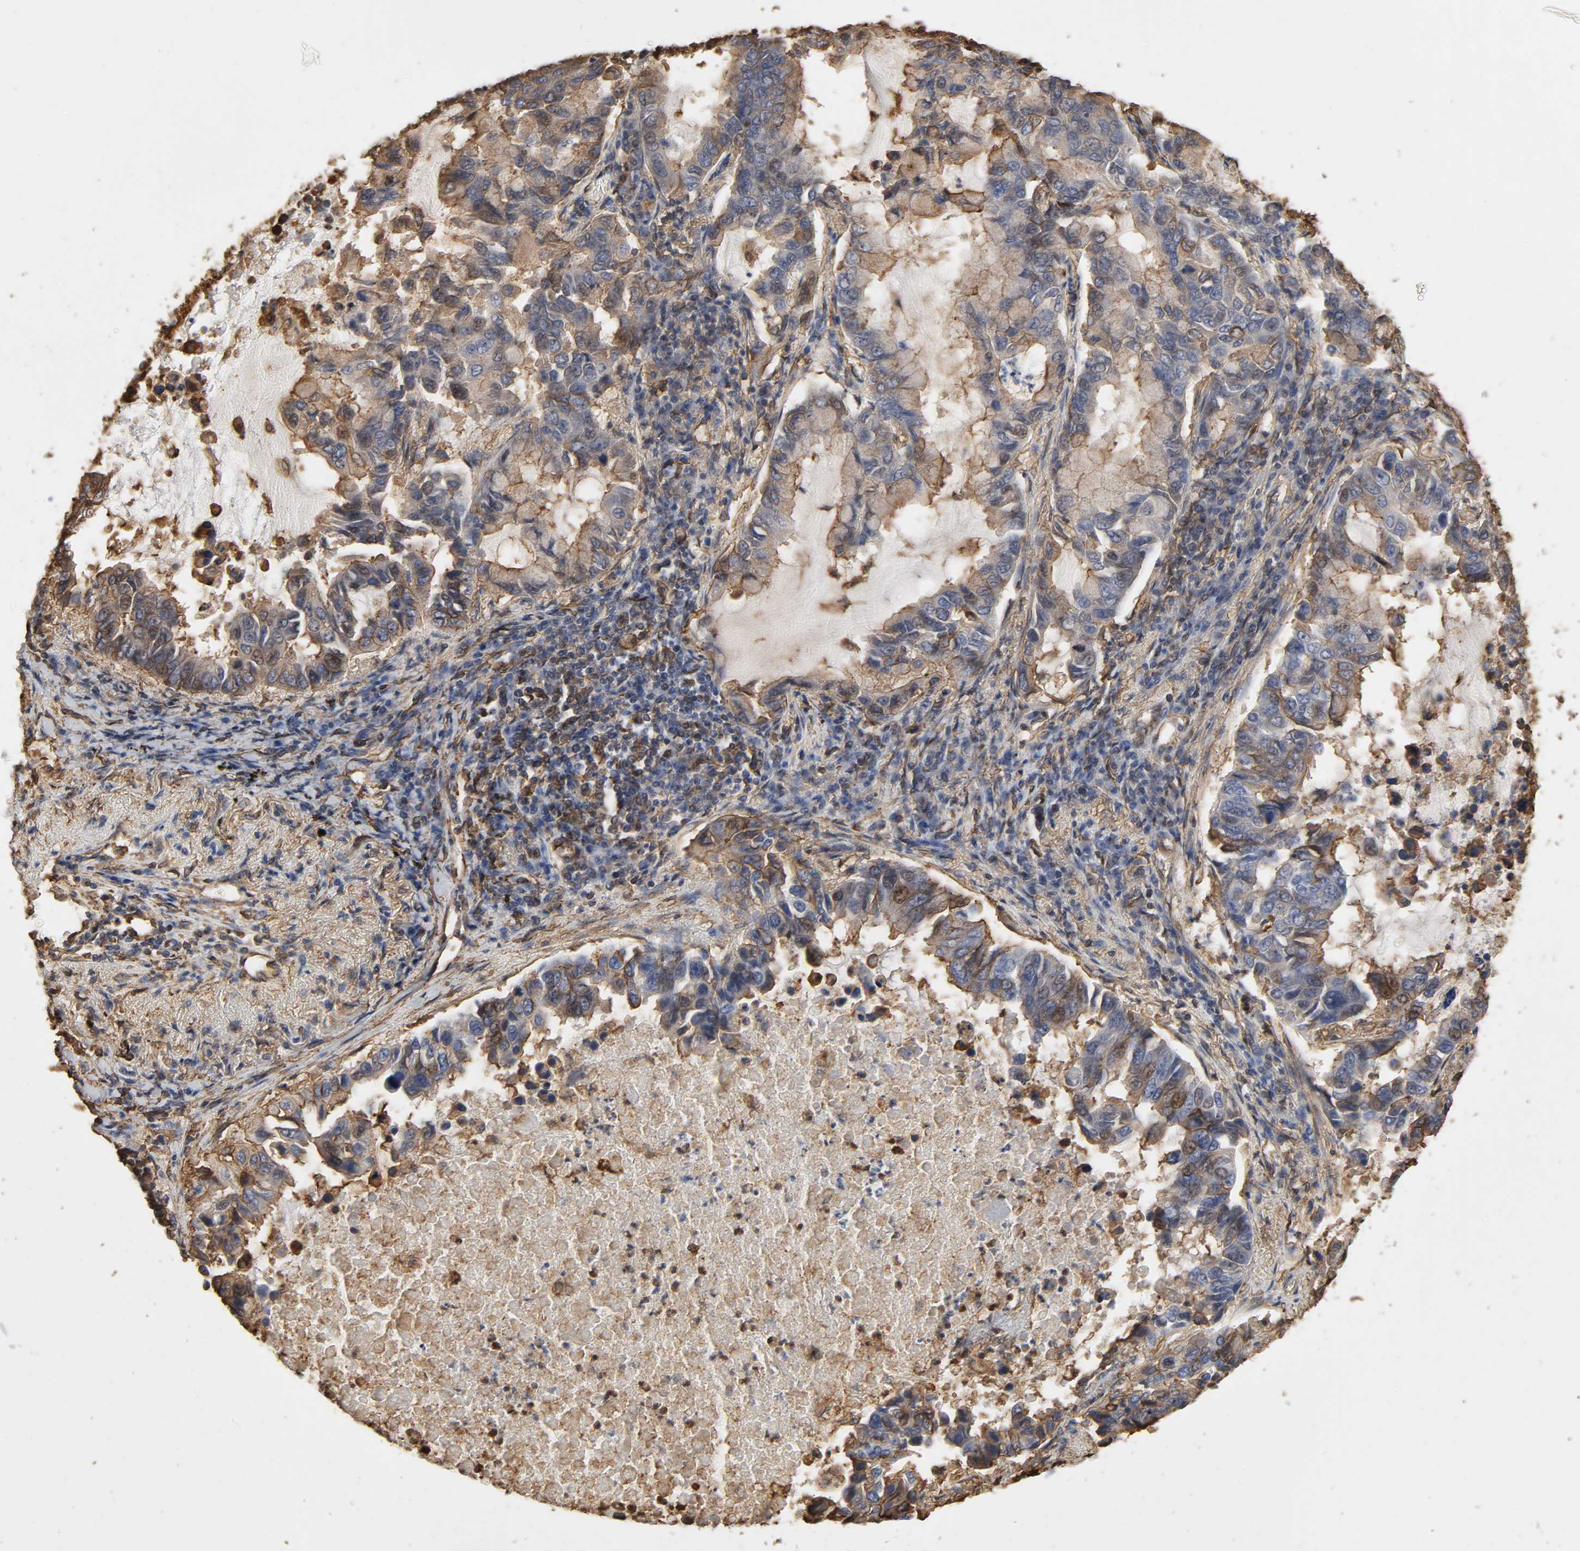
{"staining": {"intensity": "moderate", "quantity": "25%-75%", "location": "cytoplasmic/membranous"}, "tissue": "lung cancer", "cell_type": "Tumor cells", "image_type": "cancer", "snomed": [{"axis": "morphology", "description": "Adenocarcinoma, NOS"}, {"axis": "topography", "description": "Lung"}], "caption": "This is a micrograph of immunohistochemistry (IHC) staining of lung cancer, which shows moderate positivity in the cytoplasmic/membranous of tumor cells.", "gene": "ANXA2", "patient": {"sex": "male", "age": 64}}